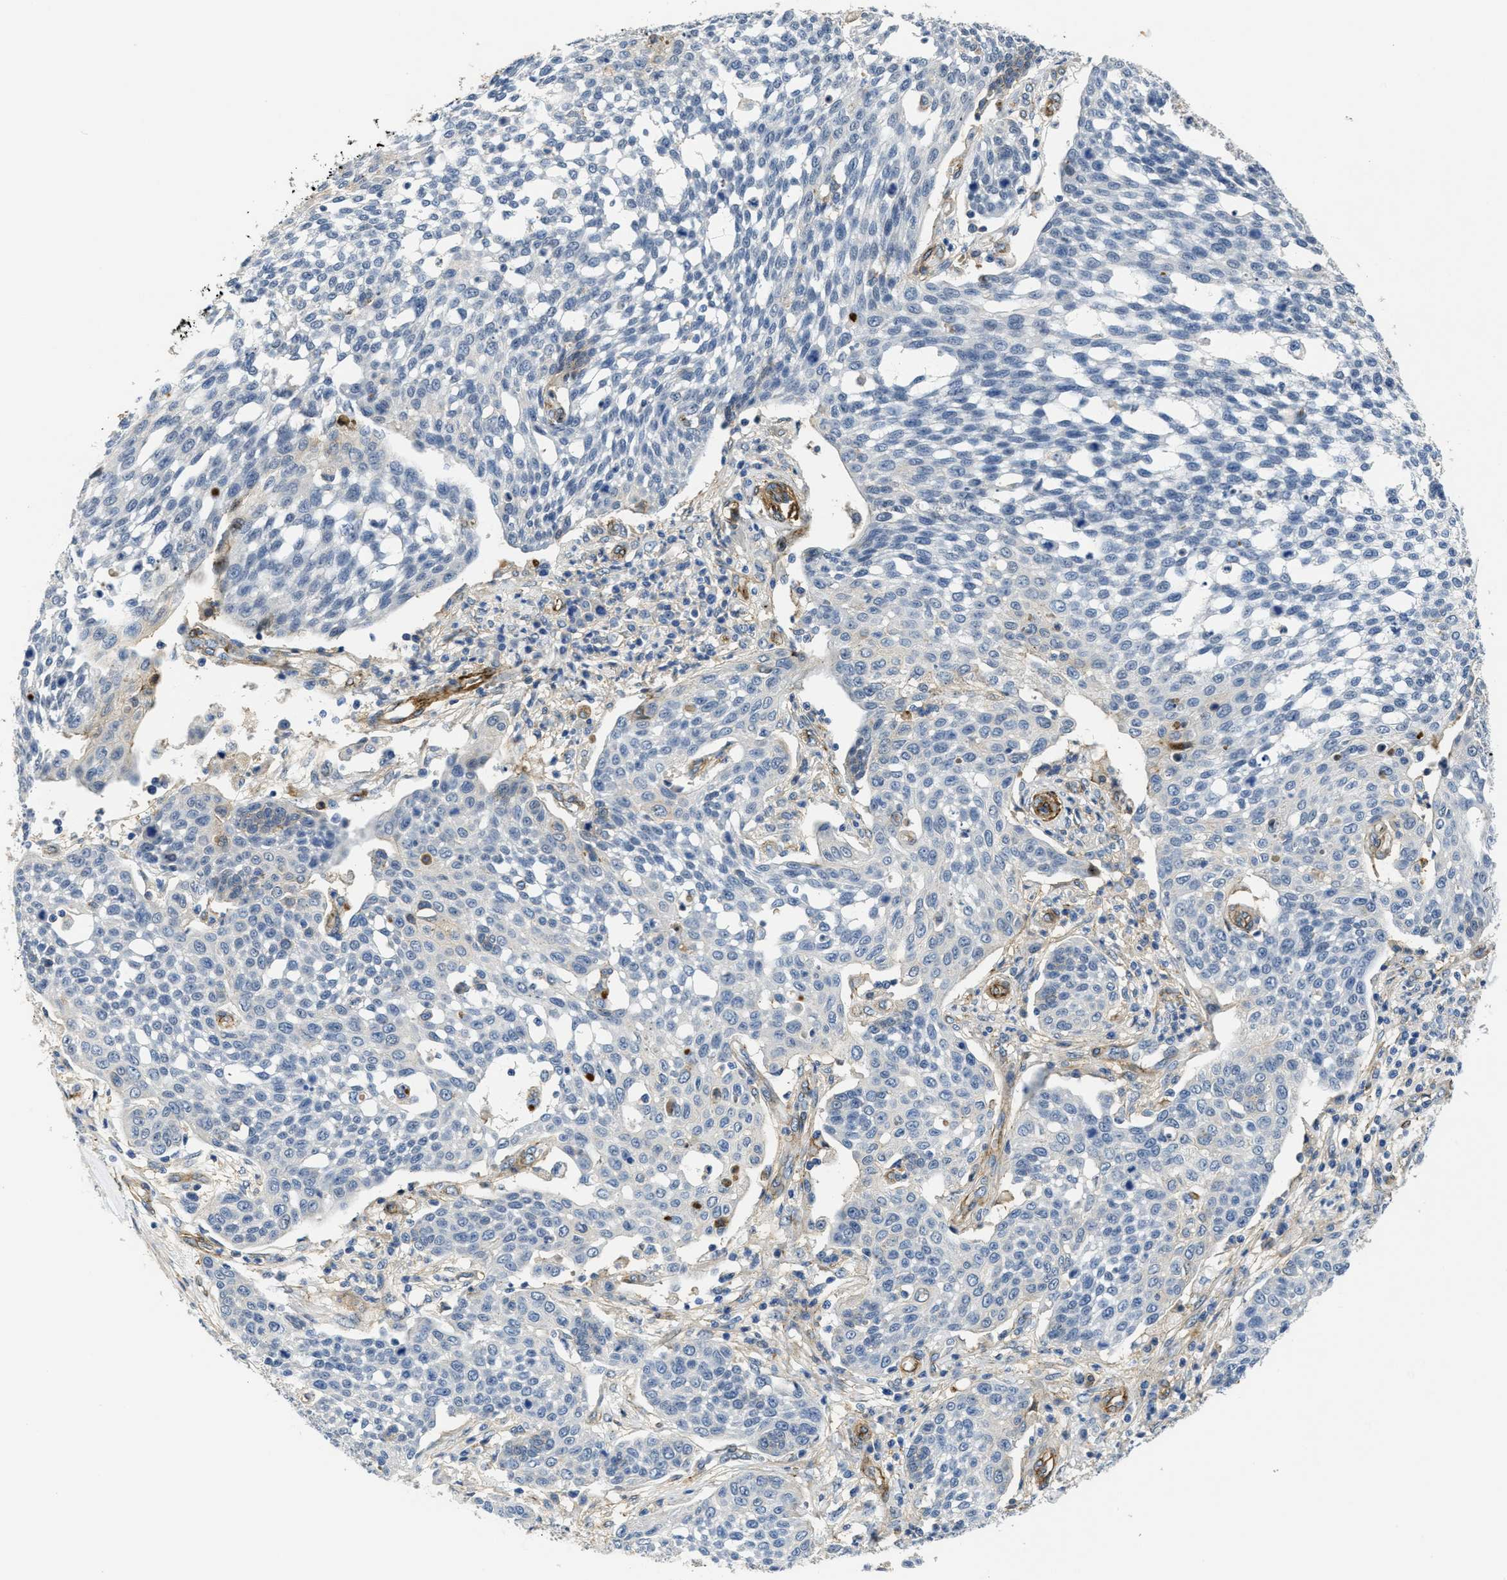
{"staining": {"intensity": "weak", "quantity": "<25%", "location": "cytoplasmic/membranous"}, "tissue": "cervical cancer", "cell_type": "Tumor cells", "image_type": "cancer", "snomed": [{"axis": "morphology", "description": "Squamous cell carcinoma, NOS"}, {"axis": "topography", "description": "Cervix"}], "caption": "Immunohistochemistry photomicrograph of neoplastic tissue: human cervical cancer stained with DAB demonstrates no significant protein positivity in tumor cells.", "gene": "NAB1", "patient": {"sex": "female", "age": 34}}